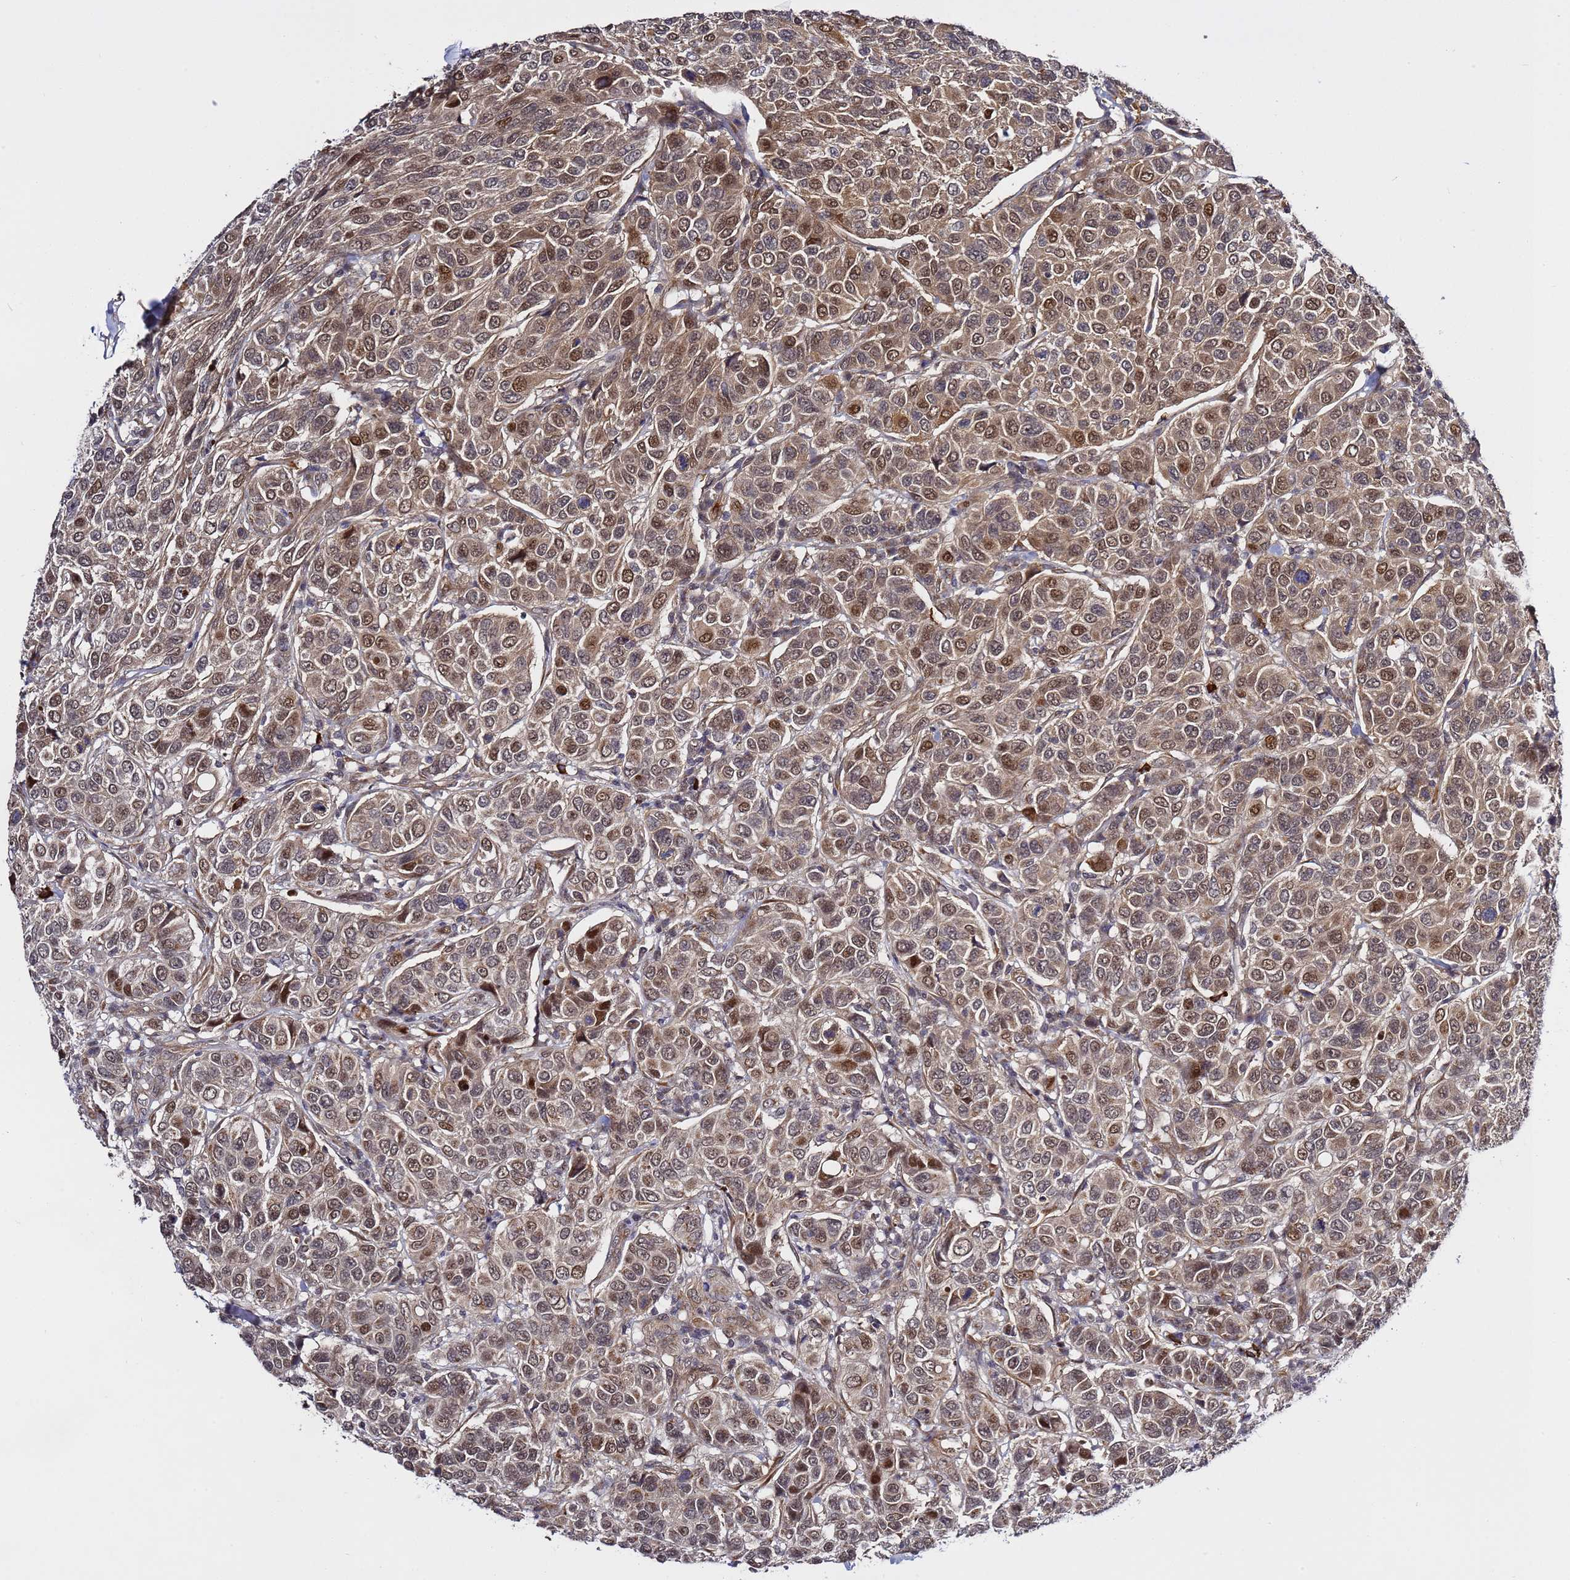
{"staining": {"intensity": "moderate", "quantity": ">75%", "location": "cytoplasmic/membranous,nuclear"}, "tissue": "breast cancer", "cell_type": "Tumor cells", "image_type": "cancer", "snomed": [{"axis": "morphology", "description": "Duct carcinoma"}, {"axis": "topography", "description": "Breast"}], "caption": "Protein staining displays moderate cytoplasmic/membranous and nuclear expression in about >75% of tumor cells in intraductal carcinoma (breast).", "gene": "POLR2D", "patient": {"sex": "female", "age": 55}}